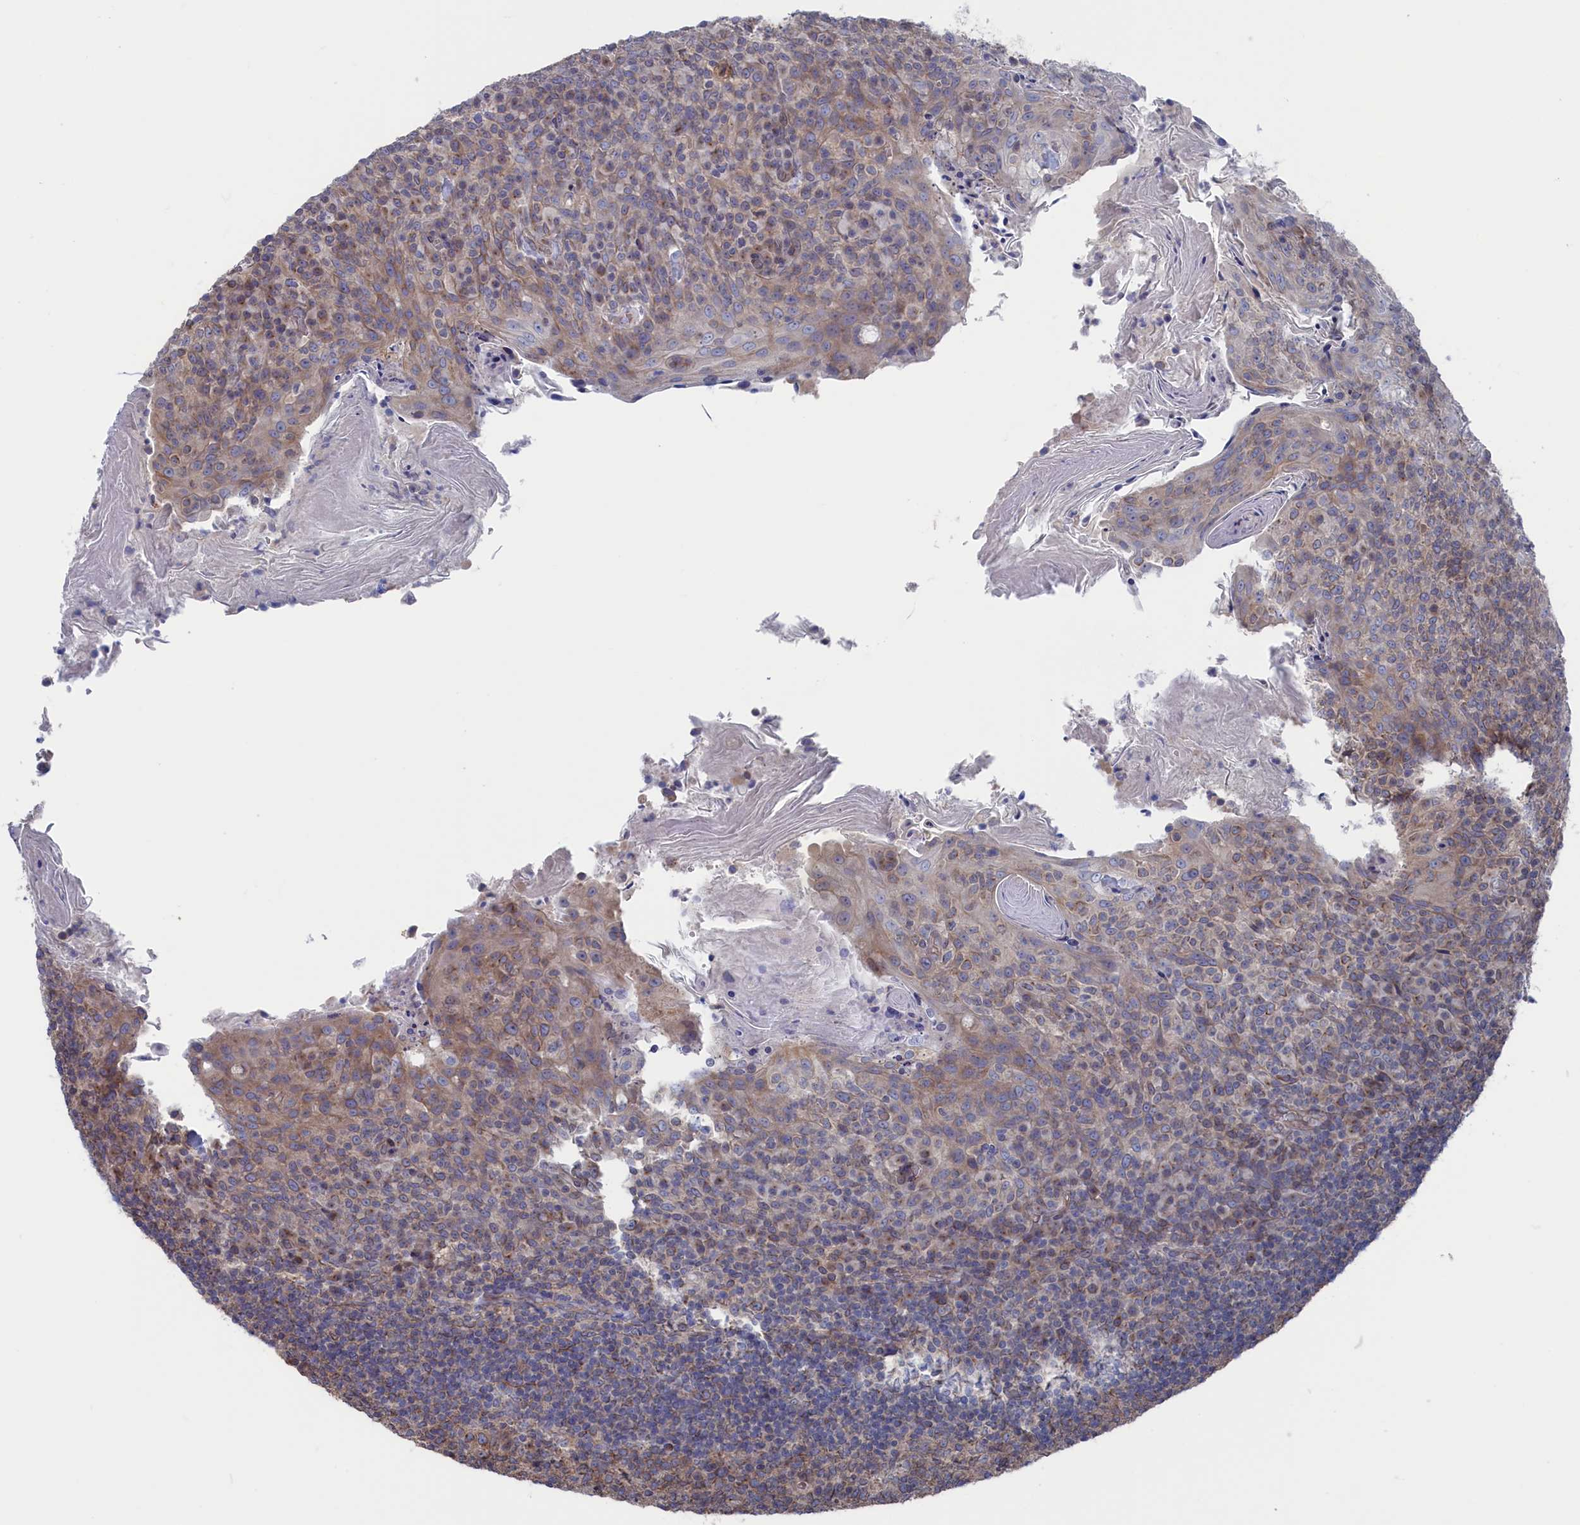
{"staining": {"intensity": "moderate", "quantity": "25%-75%", "location": "cytoplasmic/membranous"}, "tissue": "tonsil", "cell_type": "Germinal center cells", "image_type": "normal", "snomed": [{"axis": "morphology", "description": "Normal tissue, NOS"}, {"axis": "topography", "description": "Tonsil"}], "caption": "Protein staining demonstrates moderate cytoplasmic/membranous expression in about 25%-75% of germinal center cells in unremarkable tonsil. (DAB (3,3'-diaminobenzidine) = brown stain, brightfield microscopy at high magnification).", "gene": "NUTF2", "patient": {"sex": "female", "age": 10}}